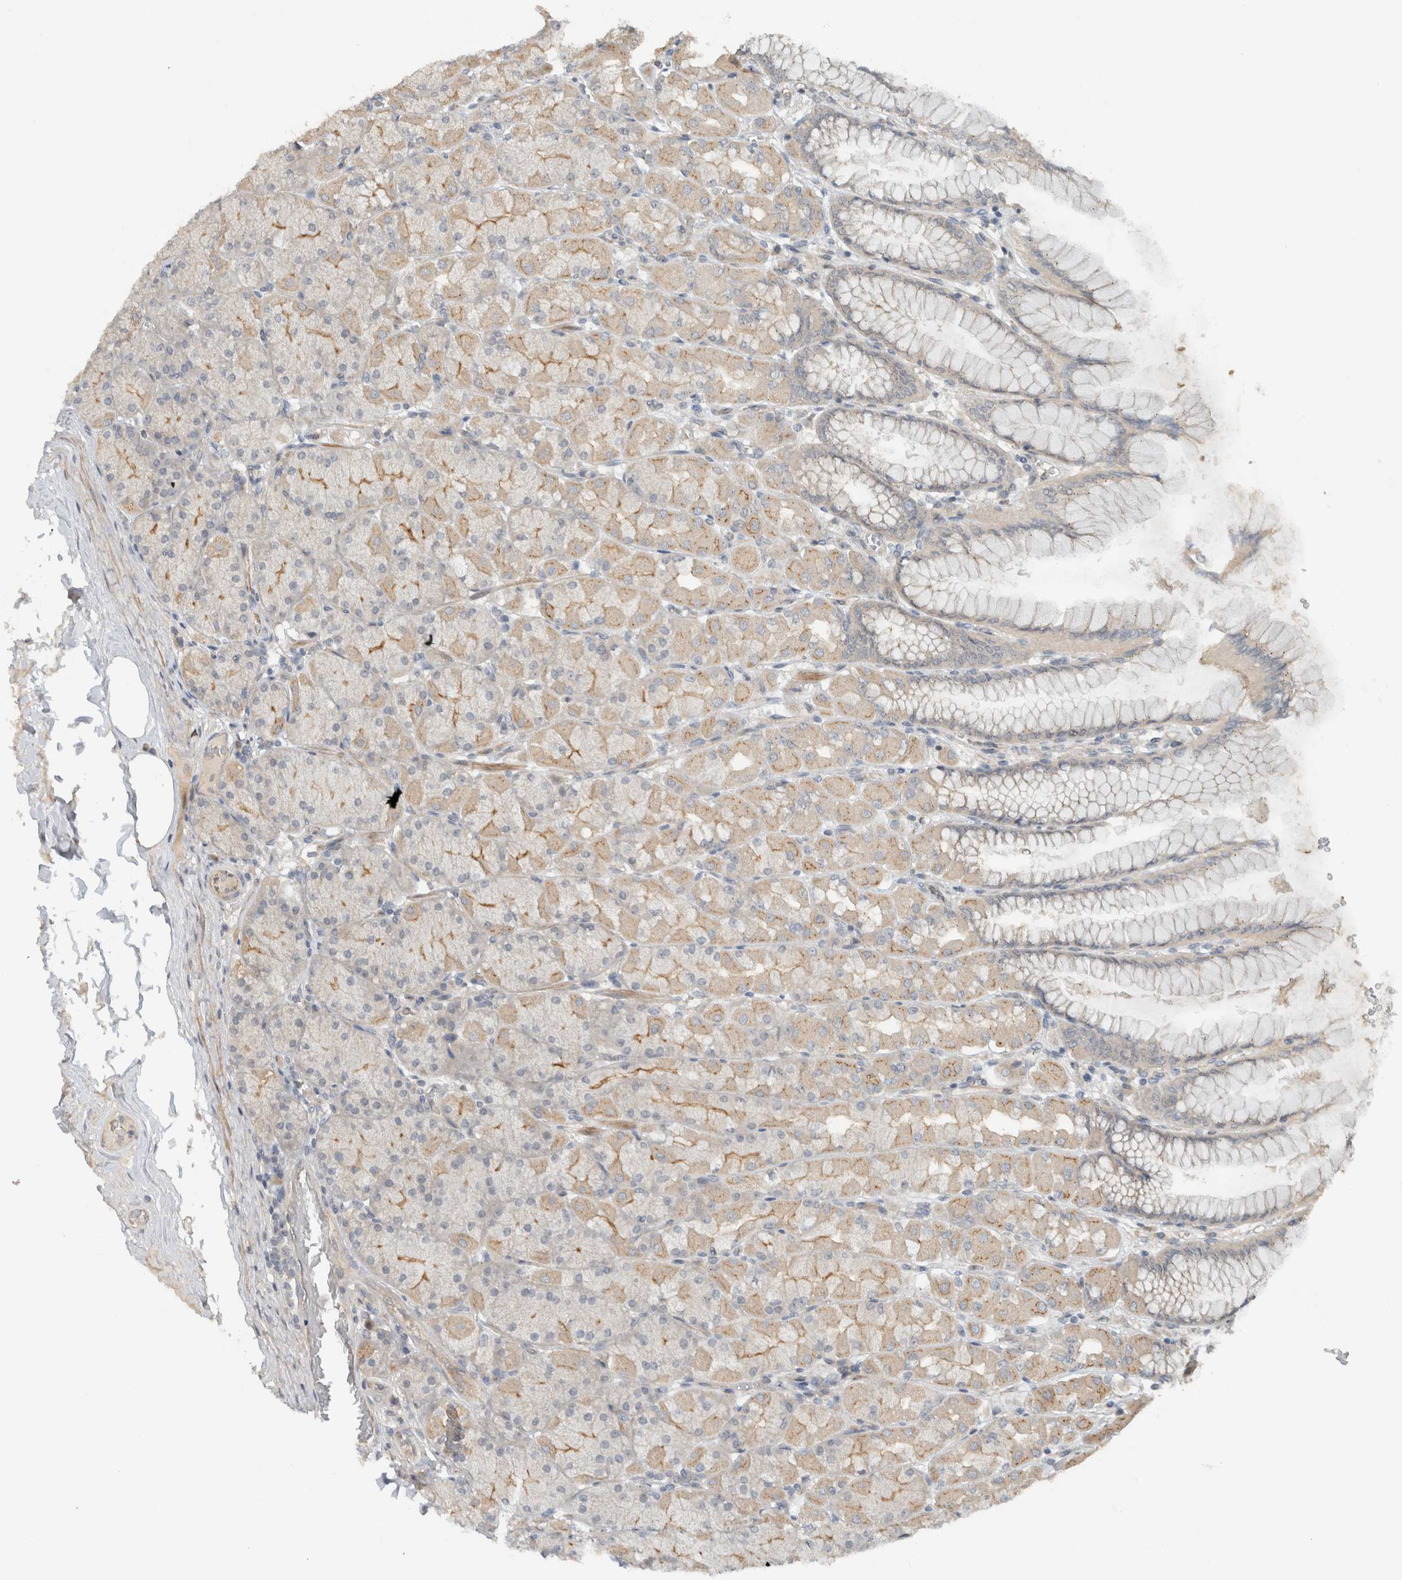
{"staining": {"intensity": "moderate", "quantity": "25%-75%", "location": "cytoplasmic/membranous"}, "tissue": "stomach", "cell_type": "Glandular cells", "image_type": "normal", "snomed": [{"axis": "morphology", "description": "Normal tissue, NOS"}, {"axis": "topography", "description": "Stomach, upper"}], "caption": "A micrograph of human stomach stained for a protein displays moderate cytoplasmic/membranous brown staining in glandular cells.", "gene": "ERCC6L2", "patient": {"sex": "female", "age": 56}}